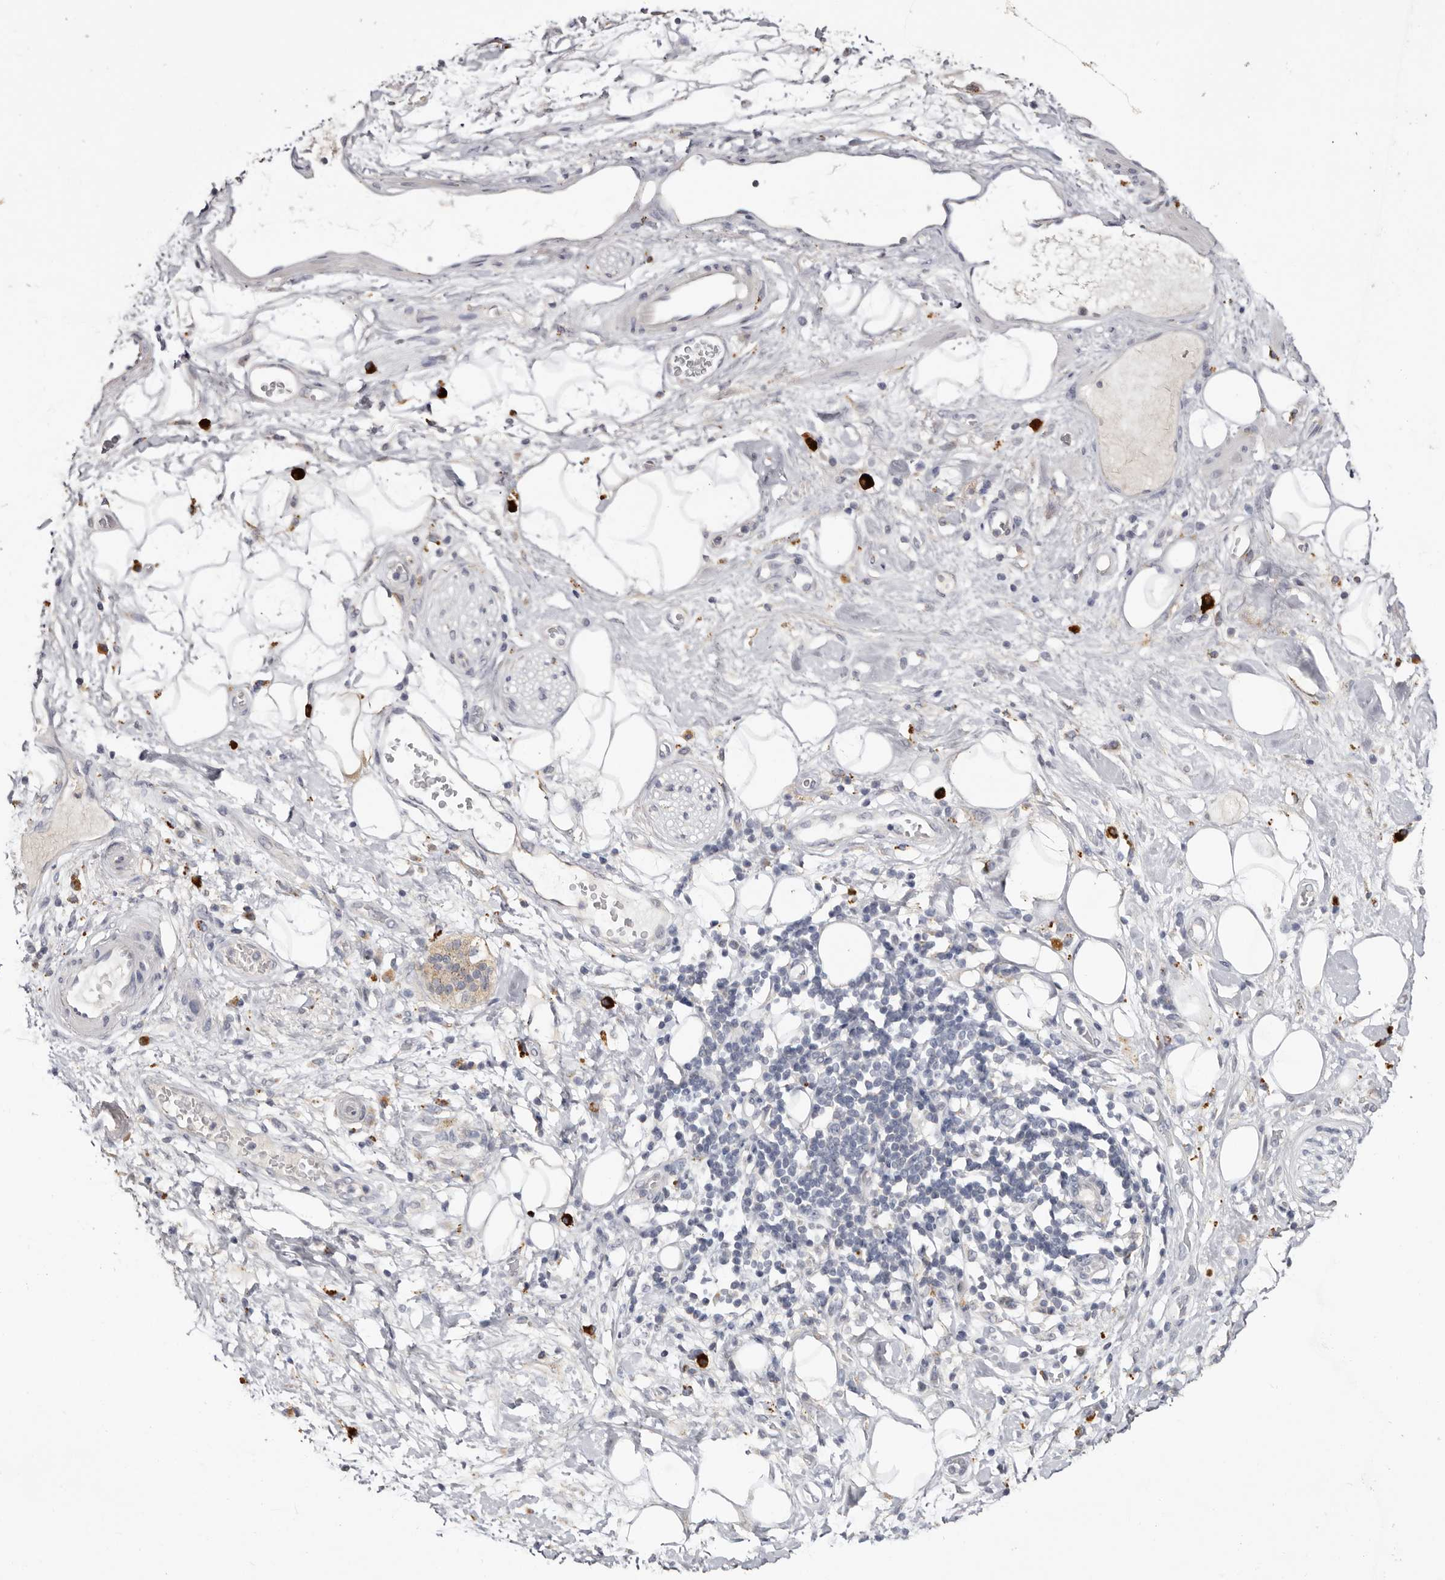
{"staining": {"intensity": "weak", "quantity": "25%-75%", "location": "cytoplasmic/membranous,nuclear"}, "tissue": "adipose tissue", "cell_type": "Adipocytes", "image_type": "normal", "snomed": [{"axis": "morphology", "description": "Normal tissue, NOS"}, {"axis": "morphology", "description": "Adenocarcinoma, NOS"}, {"axis": "topography", "description": "Duodenum"}, {"axis": "topography", "description": "Peripheral nerve tissue"}], "caption": "Immunohistochemistry (IHC) image of unremarkable adipose tissue: human adipose tissue stained using immunohistochemistry (IHC) exhibits low levels of weak protein expression localized specifically in the cytoplasmic/membranous,nuclear of adipocytes, appearing as a cytoplasmic/membranous,nuclear brown color.", "gene": "DAP", "patient": {"sex": "female", "age": 60}}